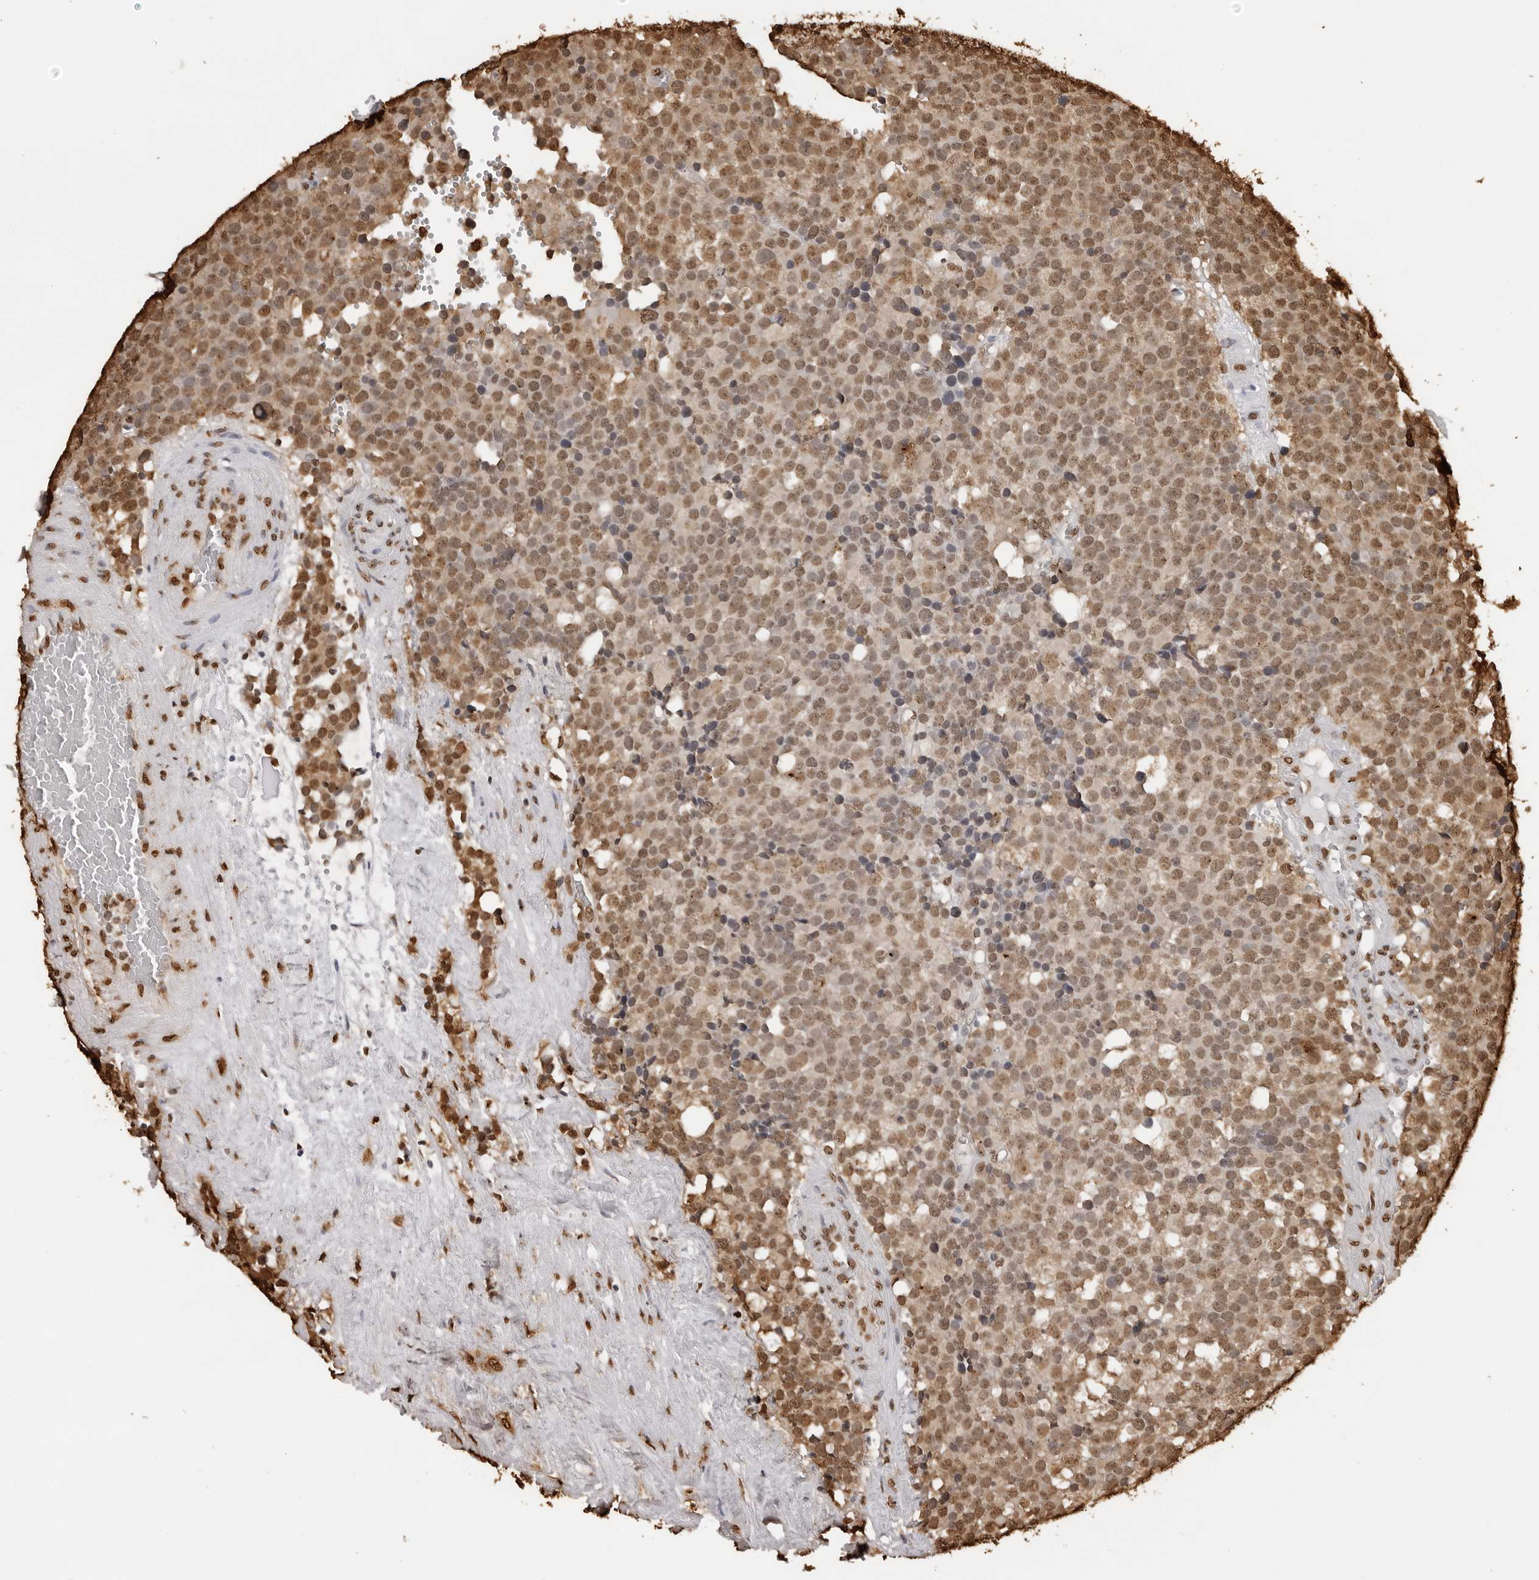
{"staining": {"intensity": "moderate", "quantity": ">75%", "location": "cytoplasmic/membranous,nuclear"}, "tissue": "testis cancer", "cell_type": "Tumor cells", "image_type": "cancer", "snomed": [{"axis": "morphology", "description": "Seminoma, NOS"}, {"axis": "topography", "description": "Testis"}], "caption": "Protein analysis of testis cancer tissue displays moderate cytoplasmic/membranous and nuclear staining in about >75% of tumor cells. (Brightfield microscopy of DAB IHC at high magnification).", "gene": "ZFP91", "patient": {"sex": "male", "age": 71}}